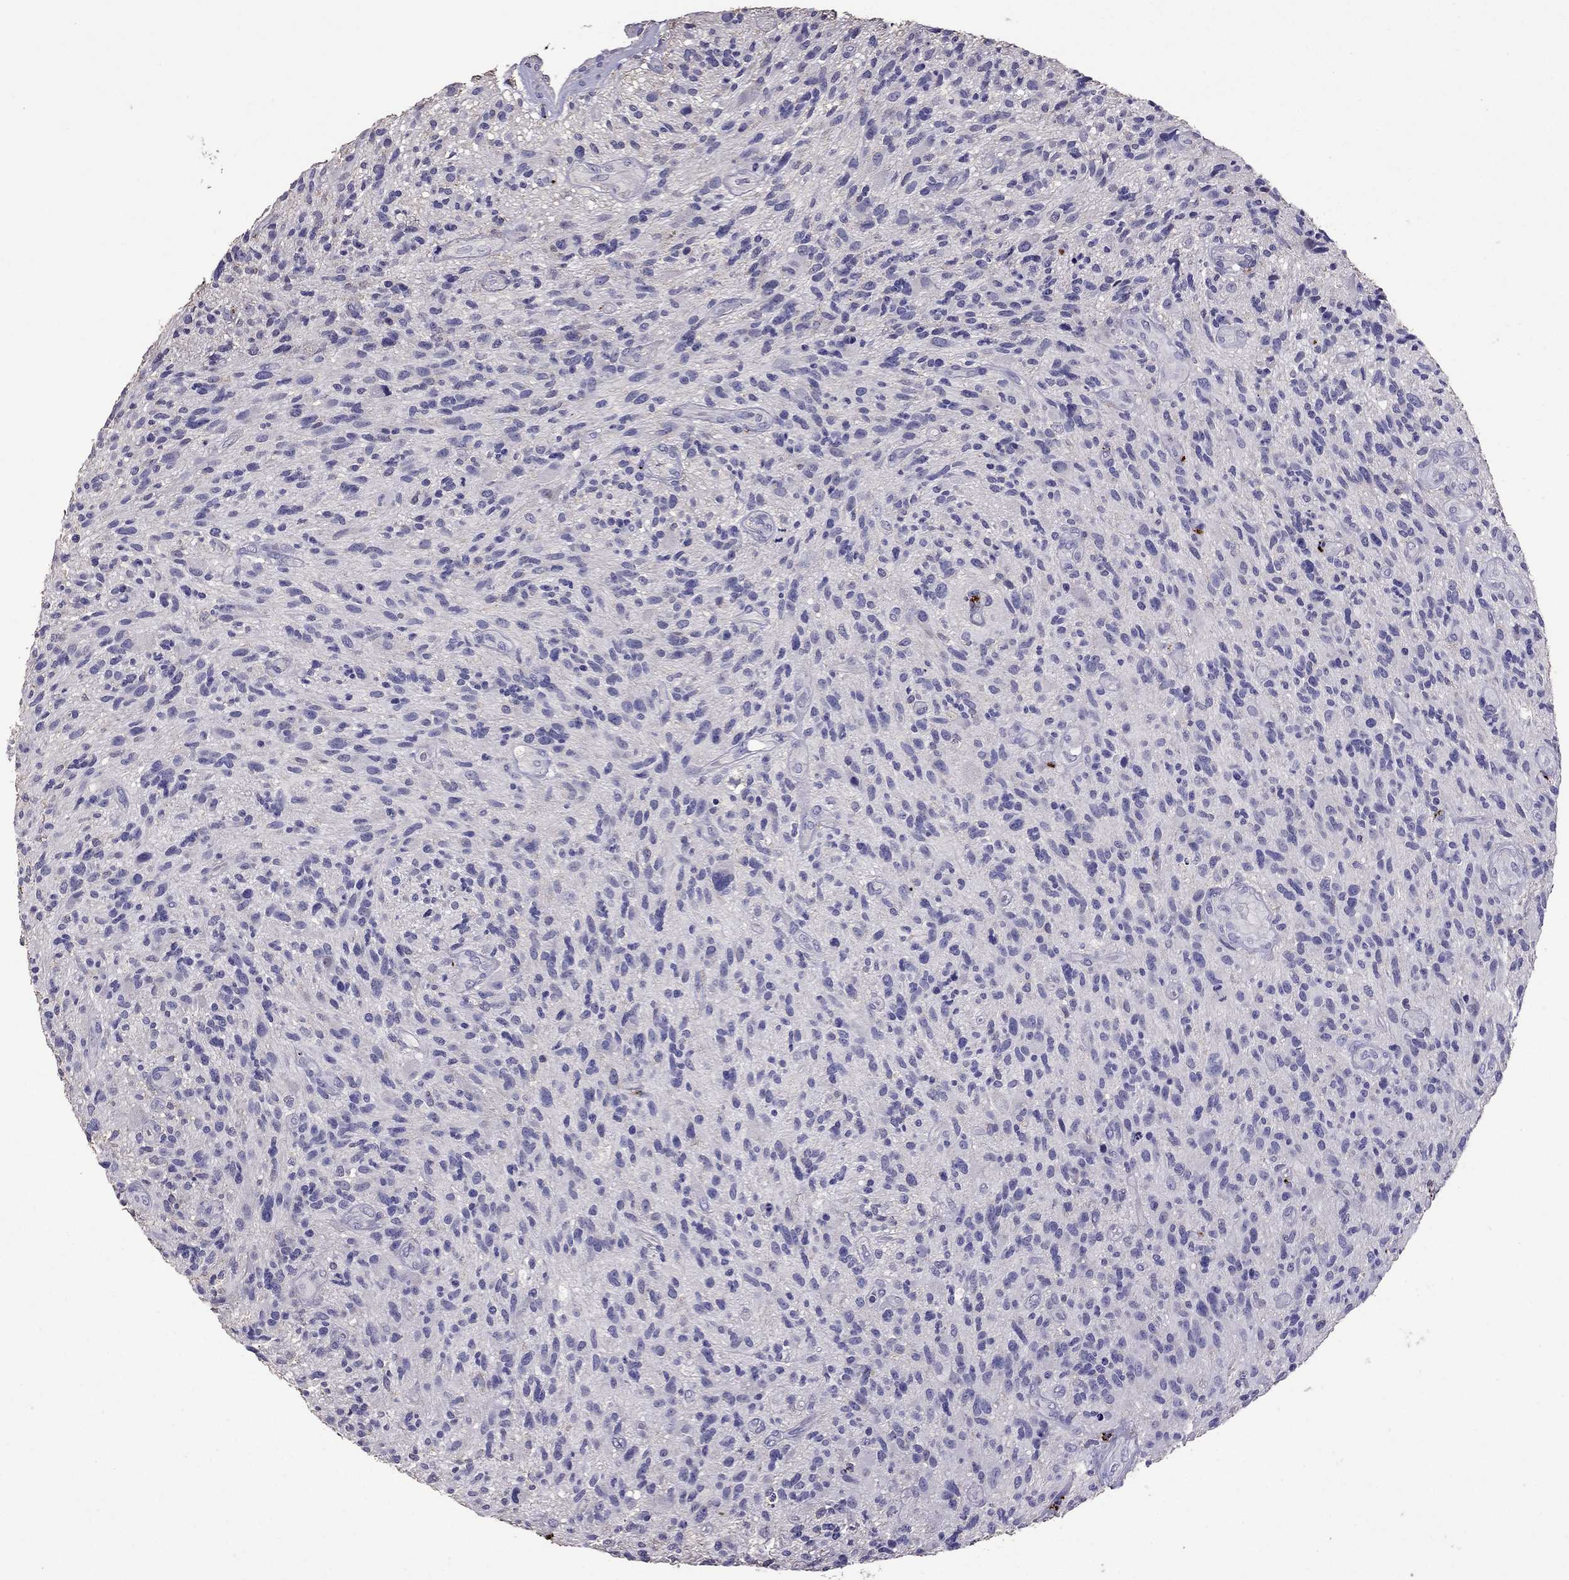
{"staining": {"intensity": "negative", "quantity": "none", "location": "none"}, "tissue": "glioma", "cell_type": "Tumor cells", "image_type": "cancer", "snomed": [{"axis": "morphology", "description": "Glioma, malignant, High grade"}, {"axis": "topography", "description": "Brain"}], "caption": "Protein analysis of glioma demonstrates no significant staining in tumor cells.", "gene": "NKX3-1", "patient": {"sex": "male", "age": 47}}